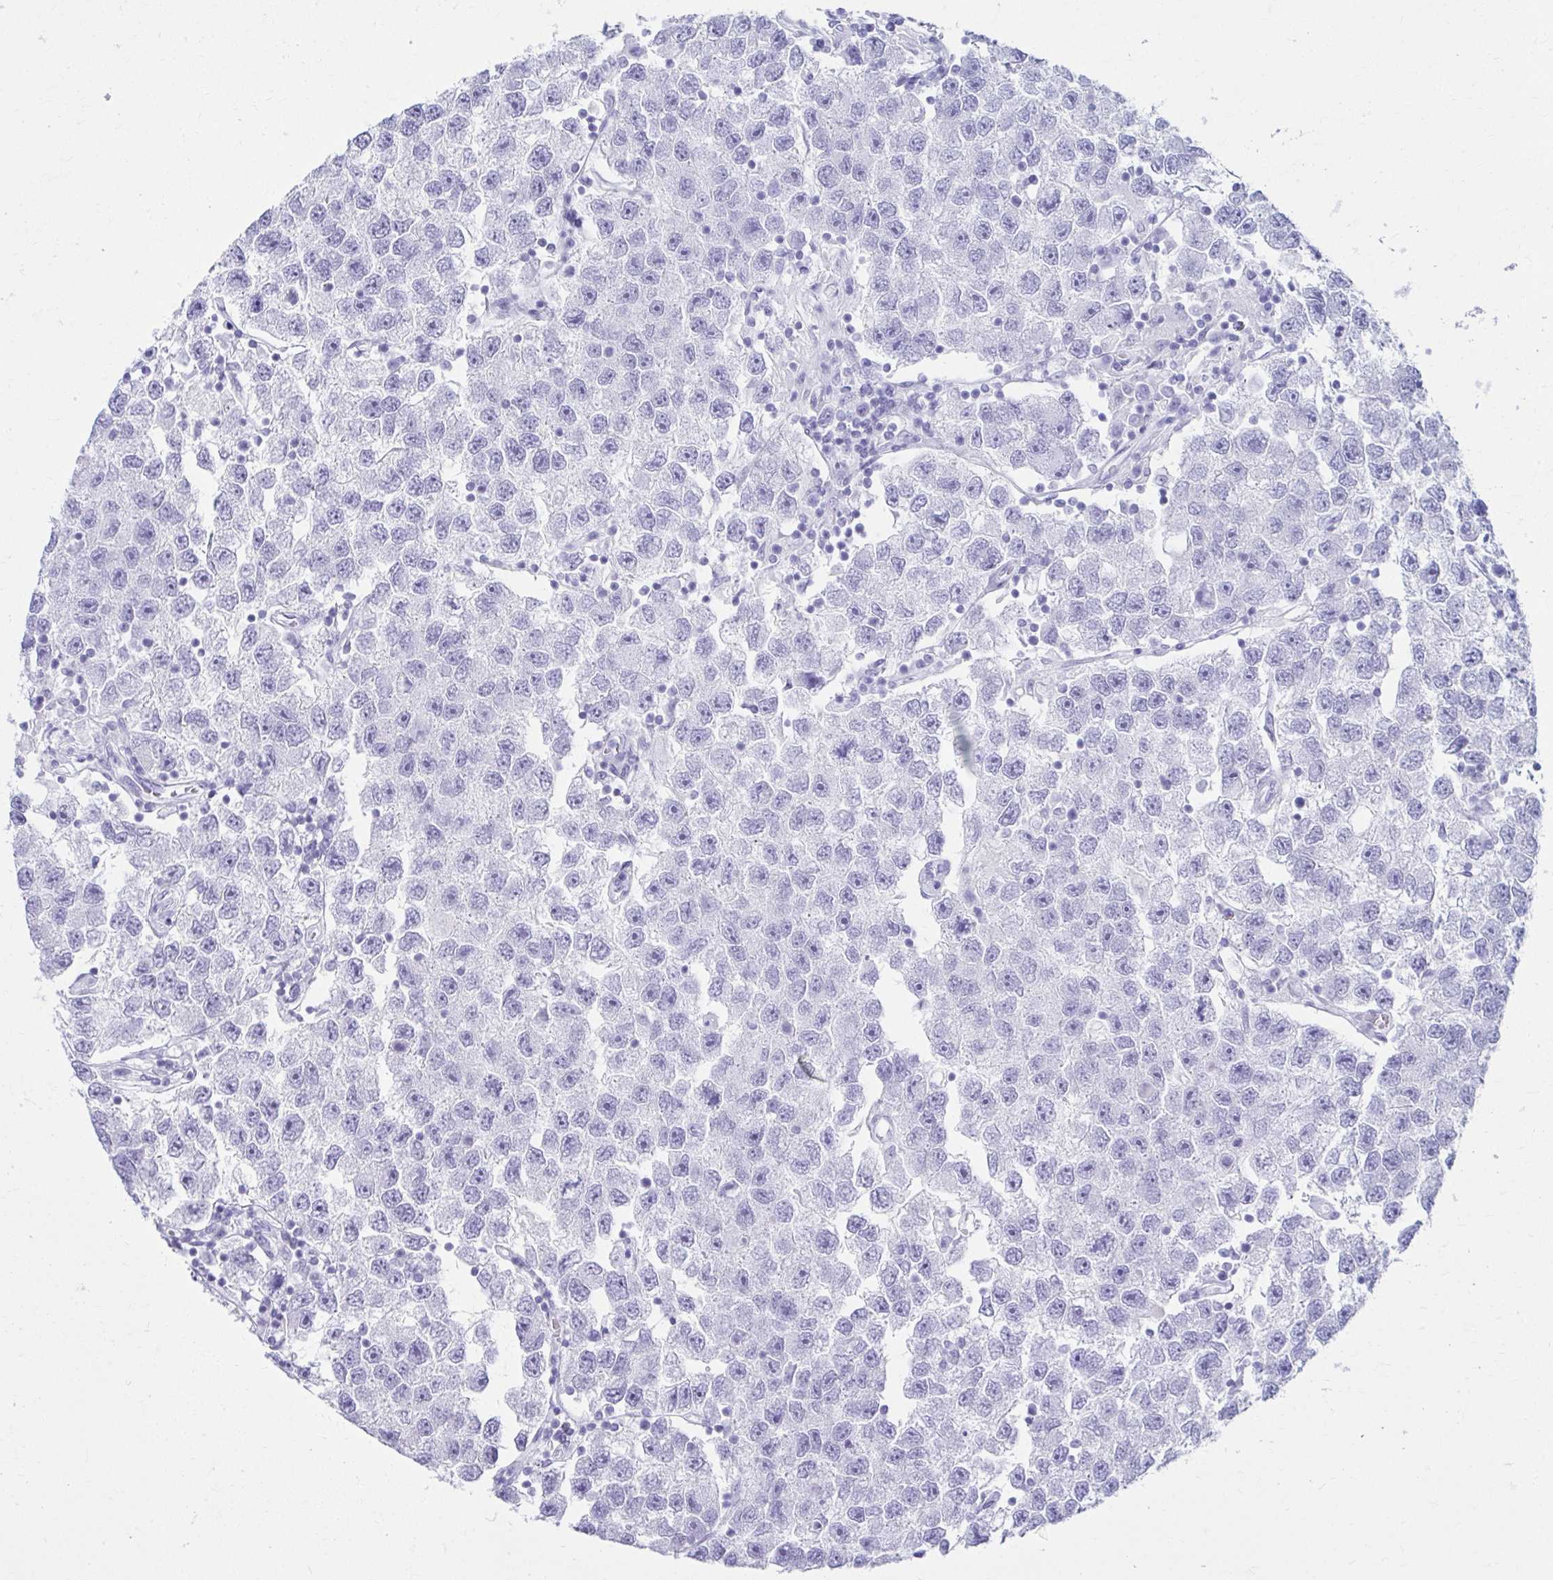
{"staining": {"intensity": "negative", "quantity": "none", "location": "none"}, "tissue": "testis cancer", "cell_type": "Tumor cells", "image_type": "cancer", "snomed": [{"axis": "morphology", "description": "Seminoma, NOS"}, {"axis": "topography", "description": "Testis"}], "caption": "DAB (3,3'-diaminobenzidine) immunohistochemical staining of human seminoma (testis) displays no significant expression in tumor cells.", "gene": "ATP4B", "patient": {"sex": "male", "age": 26}}